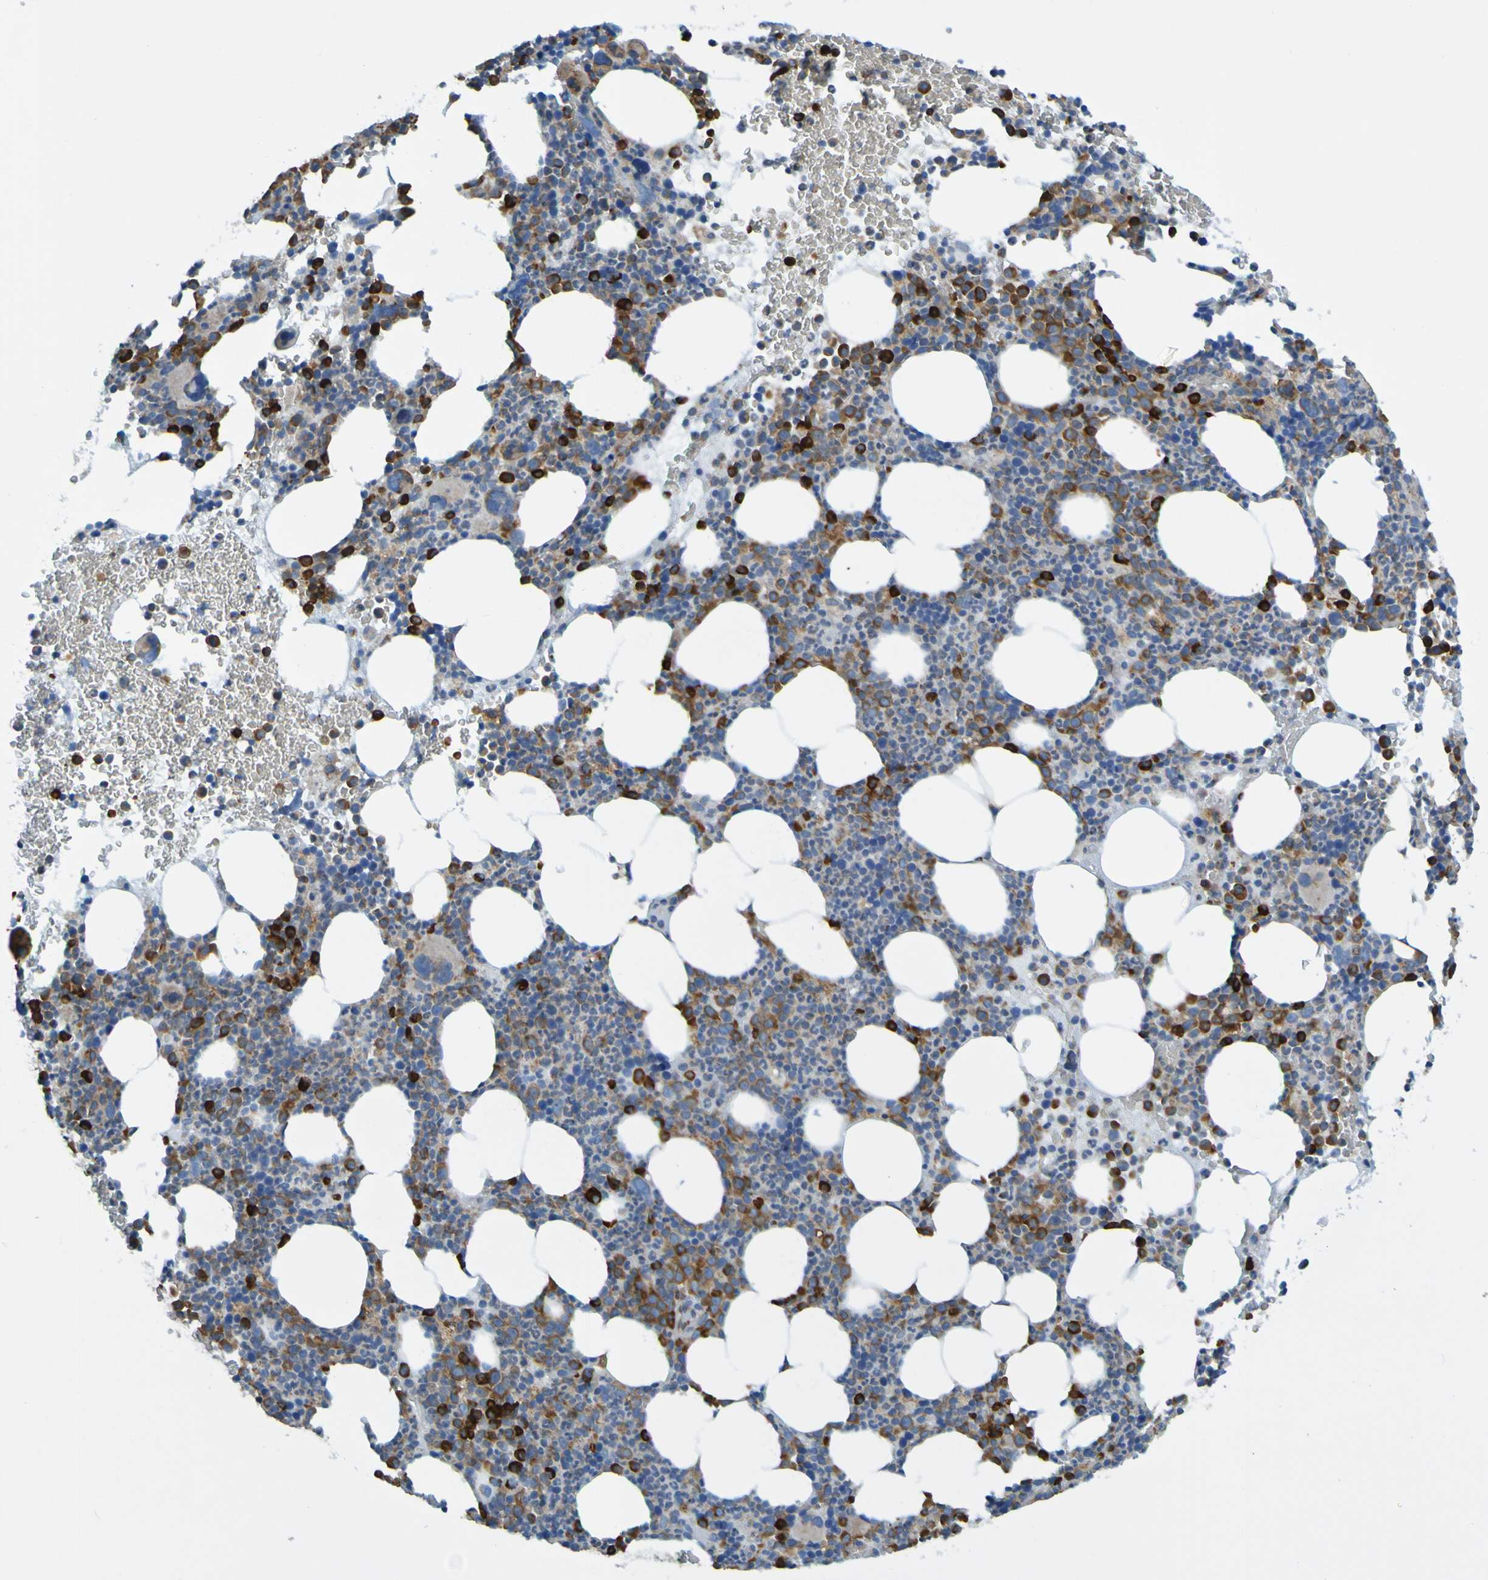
{"staining": {"intensity": "weak", "quantity": "25%-75%", "location": "cytoplasmic/membranous"}, "tissue": "bone marrow", "cell_type": "Hematopoietic cells", "image_type": "normal", "snomed": [{"axis": "morphology", "description": "Normal tissue, NOS"}, {"axis": "morphology", "description": "Inflammation, NOS"}, {"axis": "topography", "description": "Bone marrow"}], "caption": "The photomicrograph reveals immunohistochemical staining of normal bone marrow. There is weak cytoplasmic/membranous expression is identified in about 25%-75% of hematopoietic cells. (IHC, brightfield microscopy, high magnification).", "gene": "SSR1", "patient": {"sex": "male", "age": 73}}